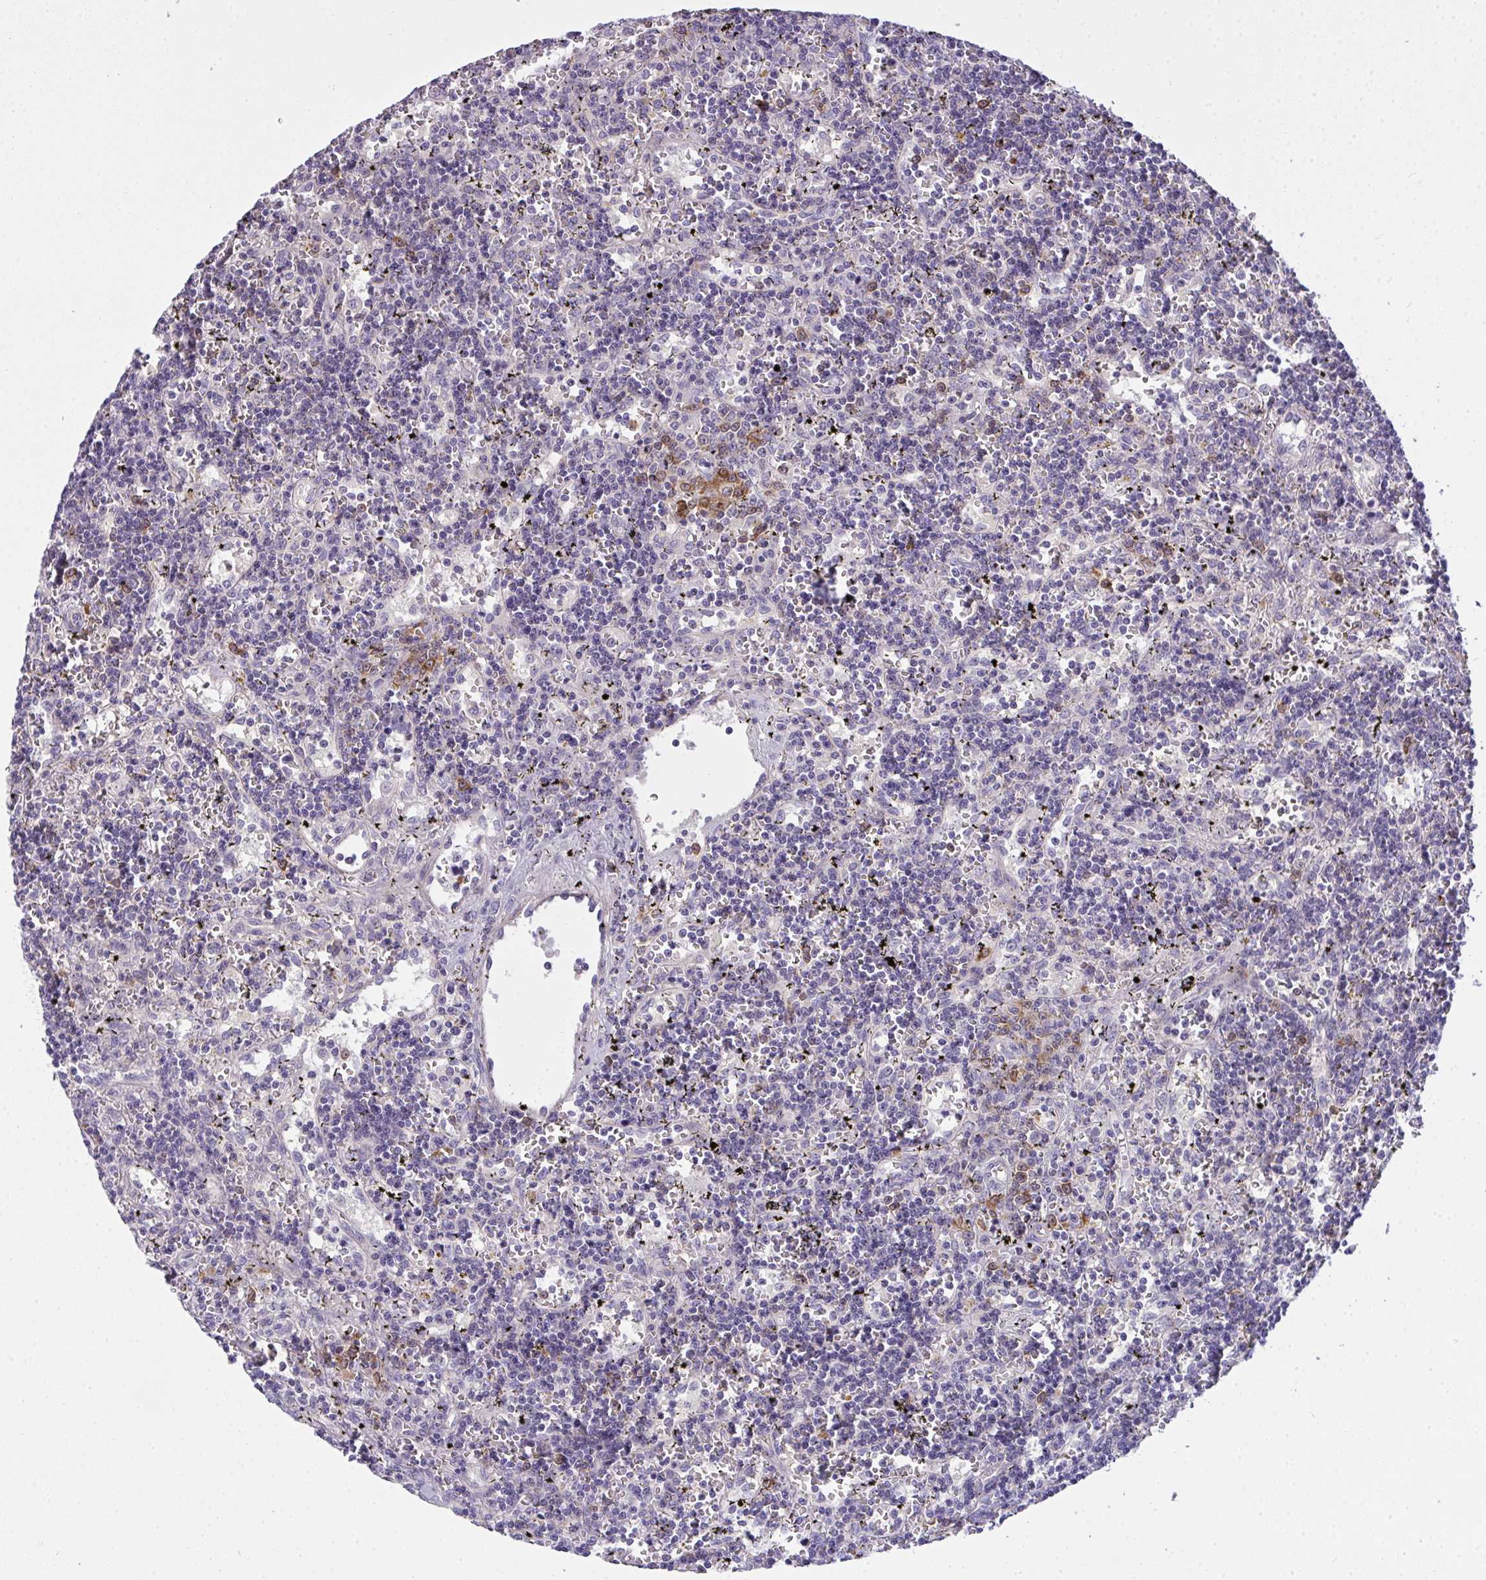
{"staining": {"intensity": "negative", "quantity": "none", "location": "none"}, "tissue": "lymphoma", "cell_type": "Tumor cells", "image_type": "cancer", "snomed": [{"axis": "morphology", "description": "Malignant lymphoma, non-Hodgkin's type, Low grade"}, {"axis": "topography", "description": "Spleen"}], "caption": "Immunohistochemistry (IHC) of human lymphoma shows no expression in tumor cells. The staining is performed using DAB brown chromogen with nuclei counter-stained in using hematoxylin.", "gene": "NT5C1A", "patient": {"sex": "male", "age": 60}}